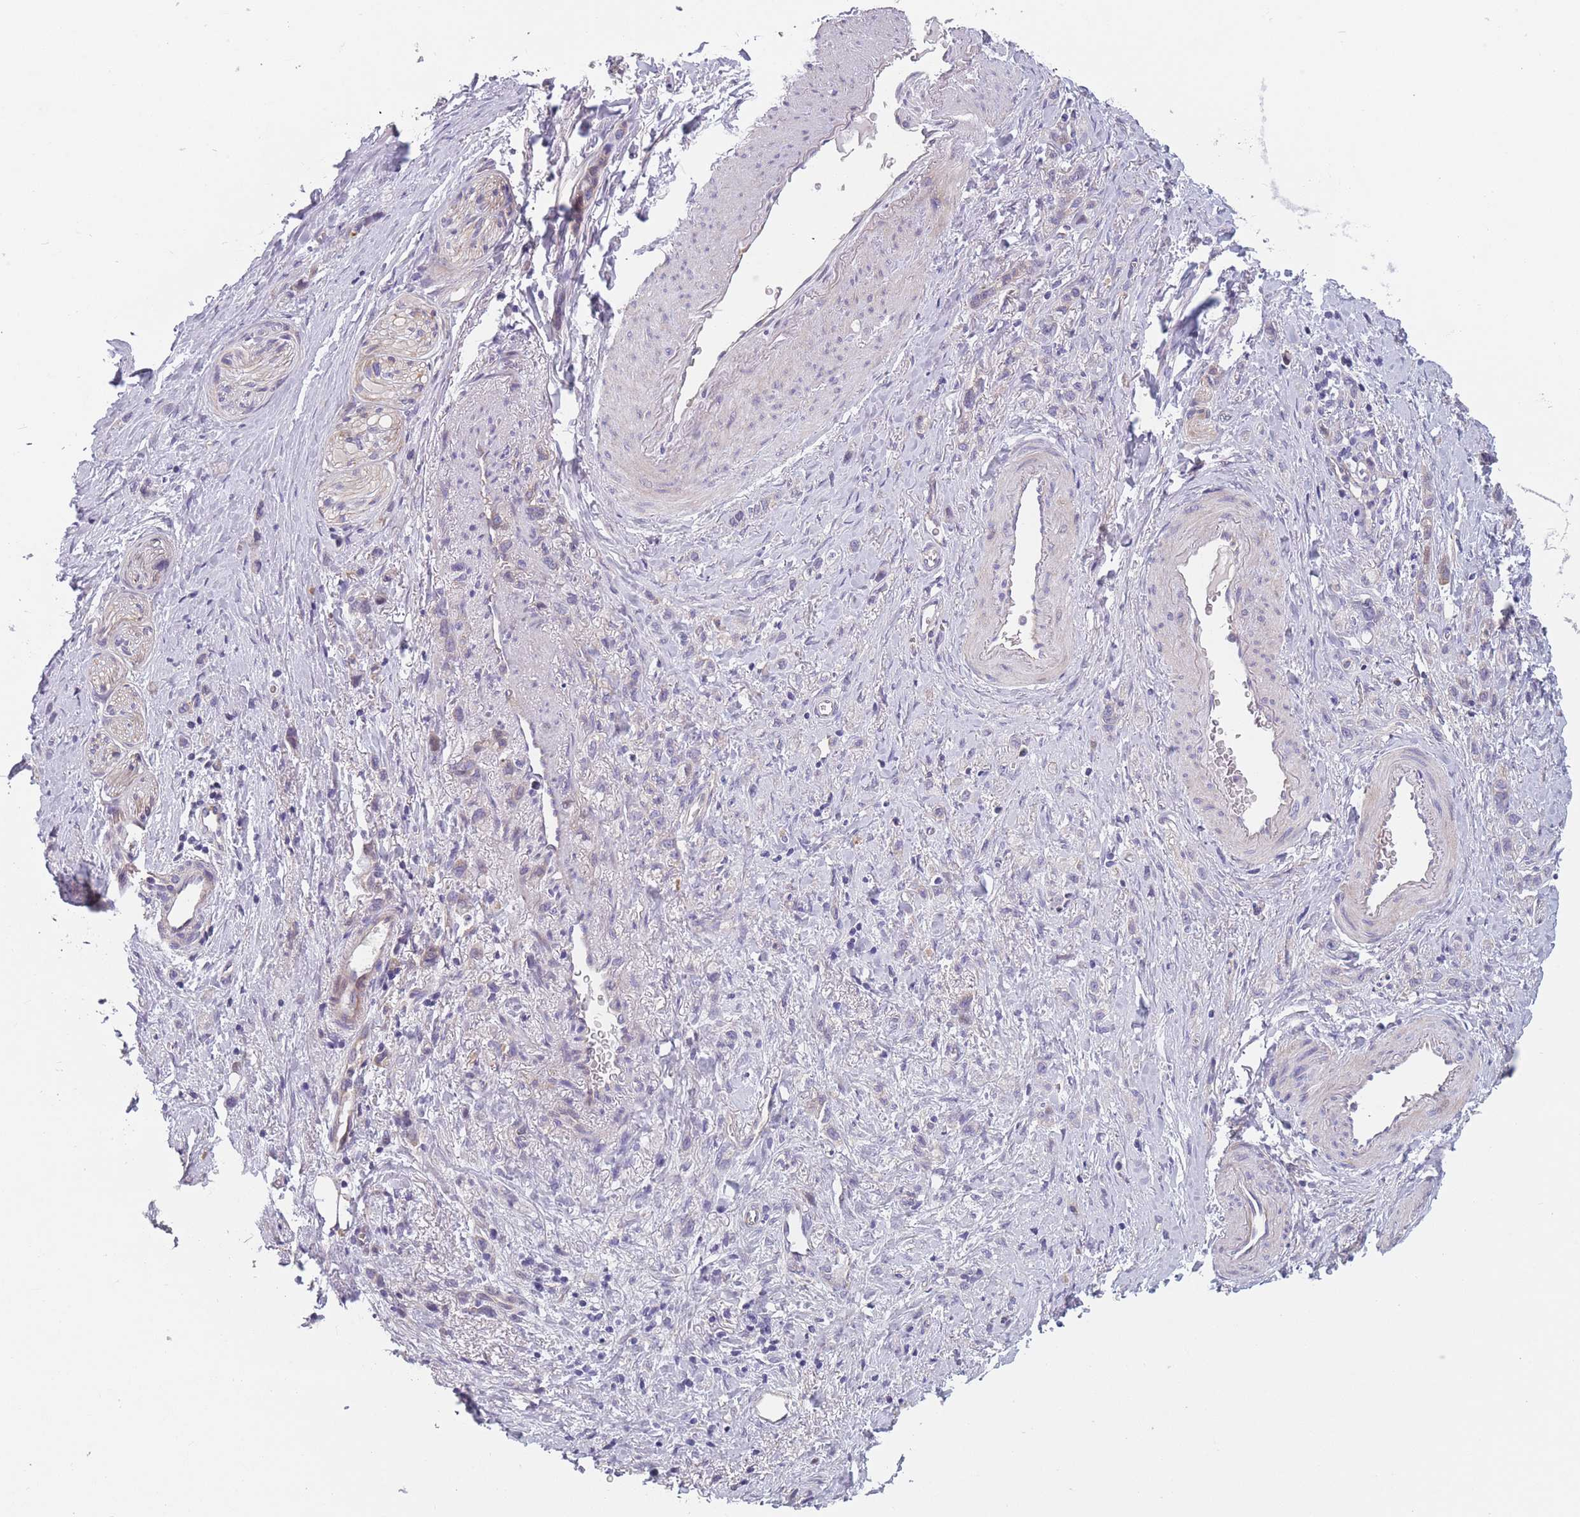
{"staining": {"intensity": "negative", "quantity": "none", "location": "none"}, "tissue": "stomach cancer", "cell_type": "Tumor cells", "image_type": "cancer", "snomed": [{"axis": "morphology", "description": "Adenocarcinoma, NOS"}, {"axis": "topography", "description": "Stomach"}], "caption": "The immunohistochemistry histopathology image has no significant expression in tumor cells of stomach cancer (adenocarcinoma) tissue.", "gene": "FAM83F", "patient": {"sex": "female", "age": 65}}